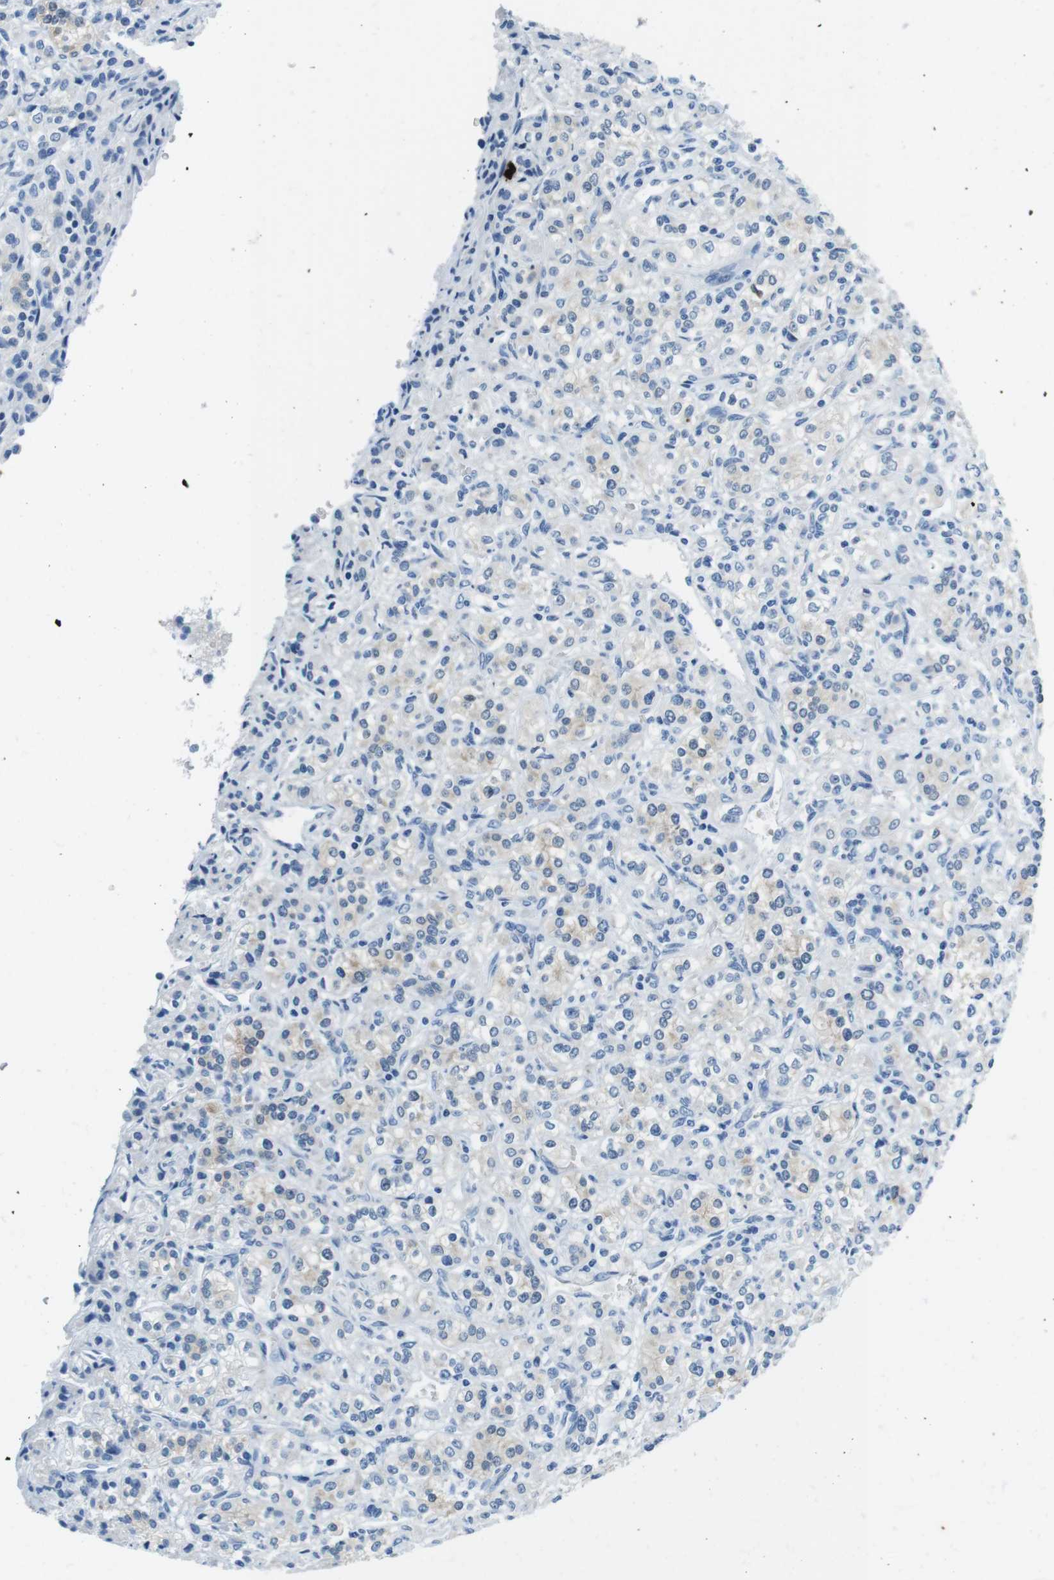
{"staining": {"intensity": "weak", "quantity": "25%-75%", "location": "cytoplasmic/membranous"}, "tissue": "renal cancer", "cell_type": "Tumor cells", "image_type": "cancer", "snomed": [{"axis": "morphology", "description": "Adenocarcinoma, NOS"}, {"axis": "topography", "description": "Kidney"}], "caption": "Weak cytoplasmic/membranous positivity is identified in approximately 25%-75% of tumor cells in renal adenocarcinoma.", "gene": "TFAP2C", "patient": {"sex": "male", "age": 77}}